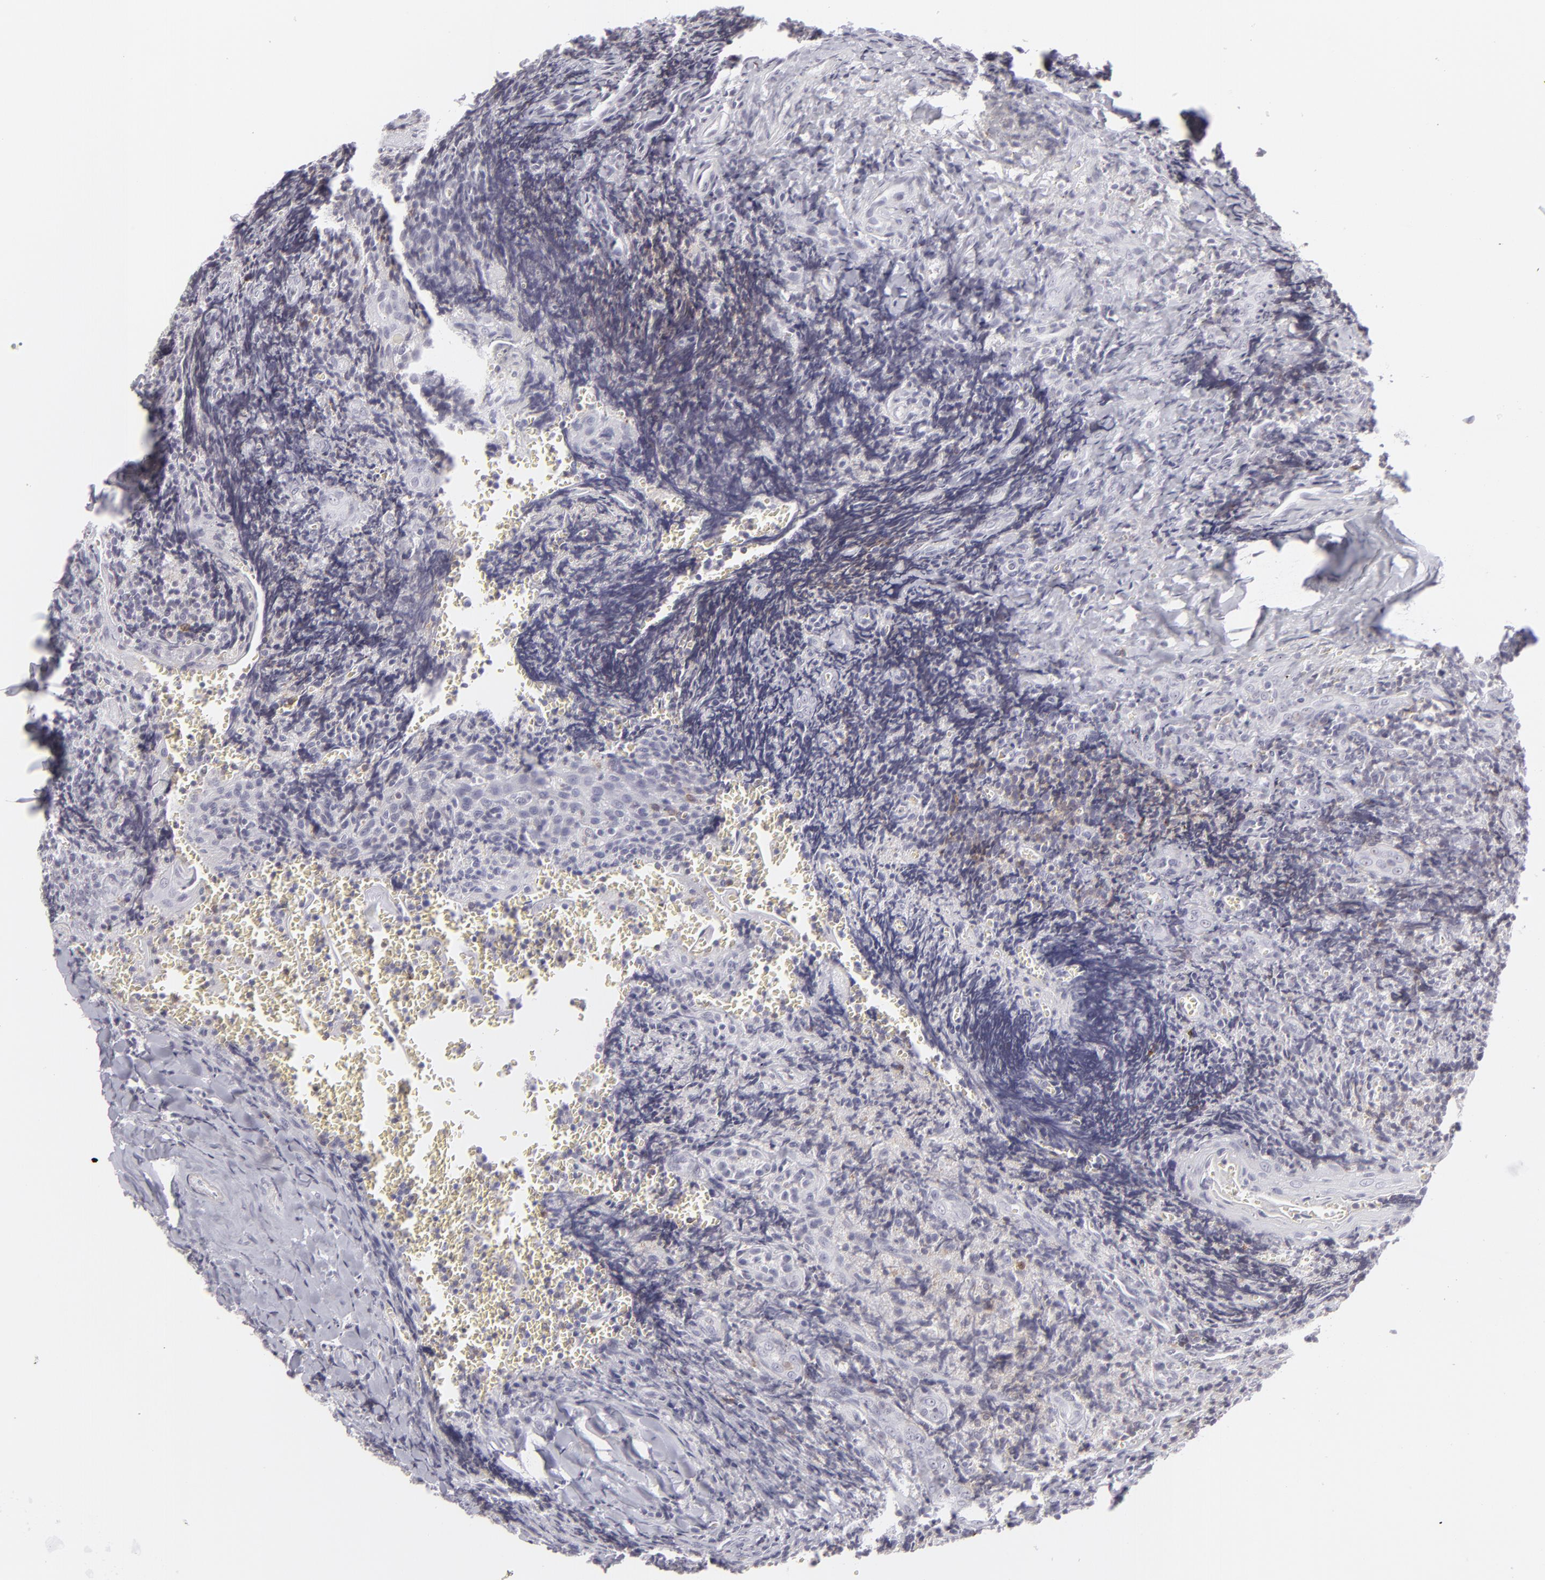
{"staining": {"intensity": "negative", "quantity": "none", "location": "none"}, "tissue": "tonsil", "cell_type": "Germinal center cells", "image_type": "normal", "snomed": [{"axis": "morphology", "description": "Normal tissue, NOS"}, {"axis": "topography", "description": "Tonsil"}], "caption": "Tonsil was stained to show a protein in brown. There is no significant expression in germinal center cells. Brightfield microscopy of immunohistochemistry (IHC) stained with DAB (3,3'-diaminobenzidine) (brown) and hematoxylin (blue), captured at high magnification.", "gene": "CD7", "patient": {"sex": "male", "age": 20}}